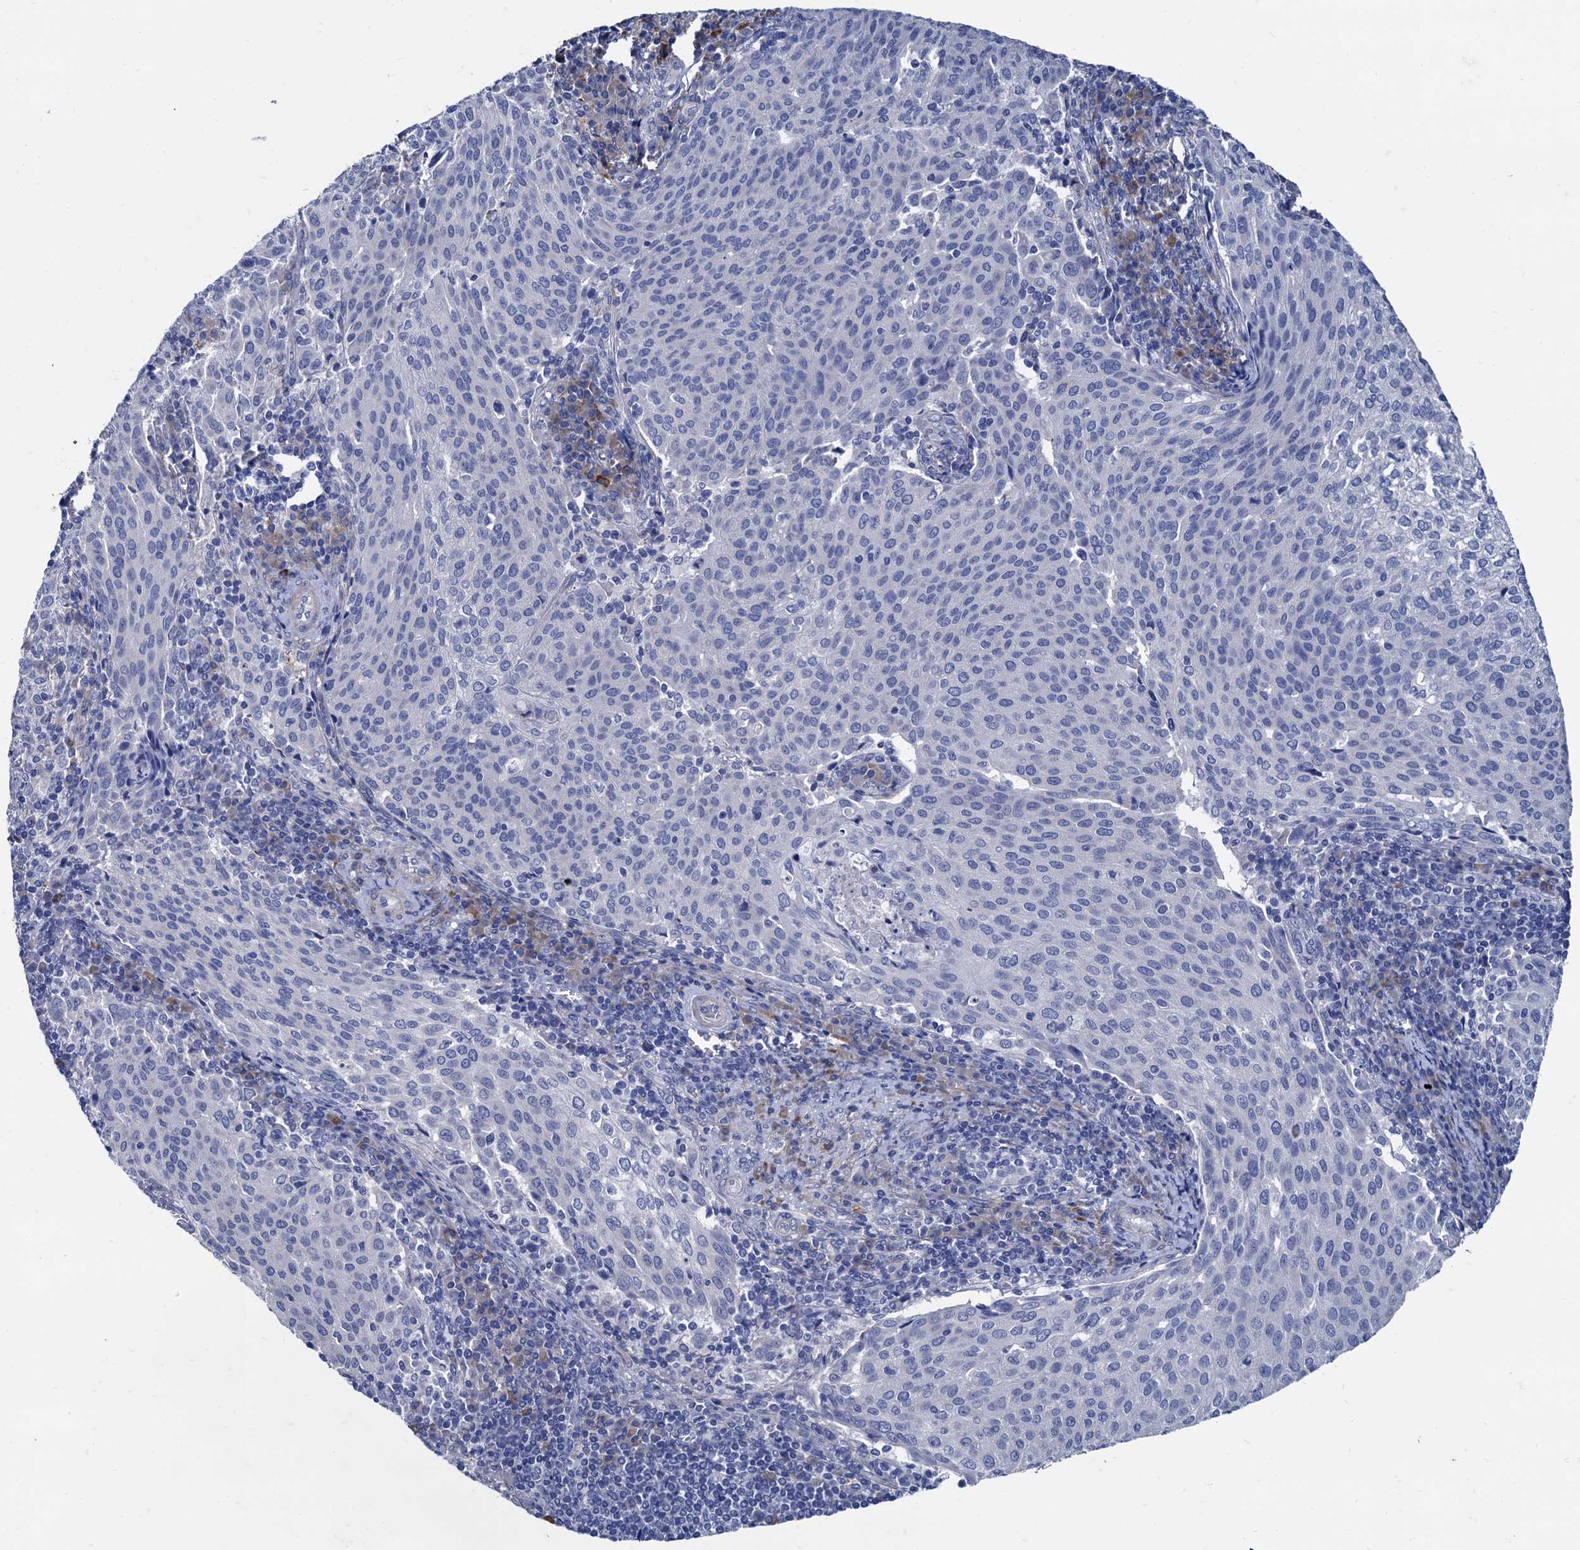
{"staining": {"intensity": "negative", "quantity": "none", "location": "none"}, "tissue": "cervical cancer", "cell_type": "Tumor cells", "image_type": "cancer", "snomed": [{"axis": "morphology", "description": "Squamous cell carcinoma, NOS"}, {"axis": "topography", "description": "Cervix"}], "caption": "This image is of cervical squamous cell carcinoma stained with immunohistochemistry to label a protein in brown with the nuclei are counter-stained blue. There is no expression in tumor cells. (DAB (3,3'-diaminobenzidine) immunohistochemistry (IHC) visualized using brightfield microscopy, high magnification).", "gene": "FOXR2", "patient": {"sex": "female", "age": 38}}